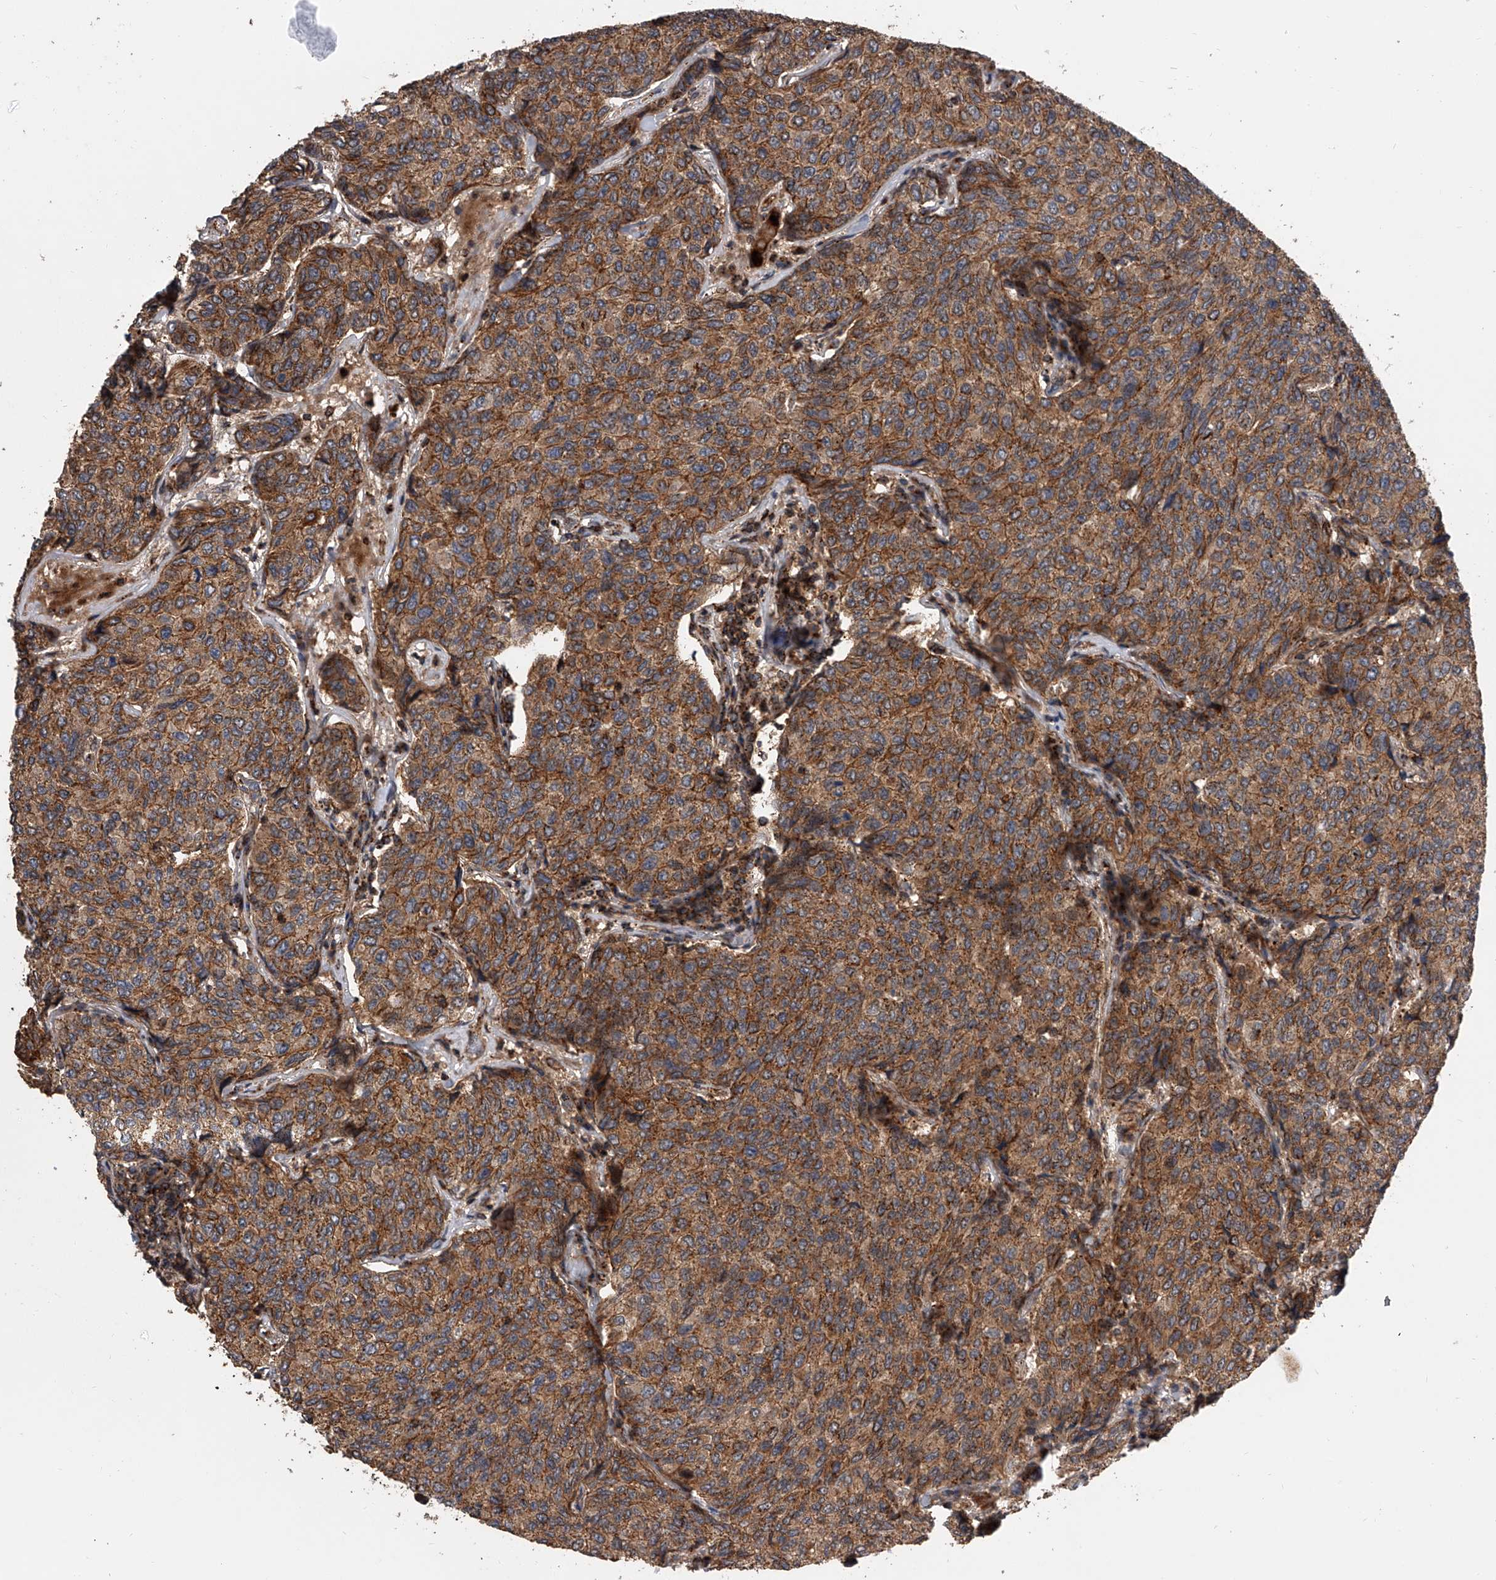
{"staining": {"intensity": "moderate", "quantity": ">75%", "location": "cytoplasmic/membranous"}, "tissue": "breast cancer", "cell_type": "Tumor cells", "image_type": "cancer", "snomed": [{"axis": "morphology", "description": "Duct carcinoma"}, {"axis": "topography", "description": "Breast"}], "caption": "Moderate cytoplasmic/membranous expression is seen in approximately >75% of tumor cells in breast cancer.", "gene": "USP47", "patient": {"sex": "female", "age": 55}}